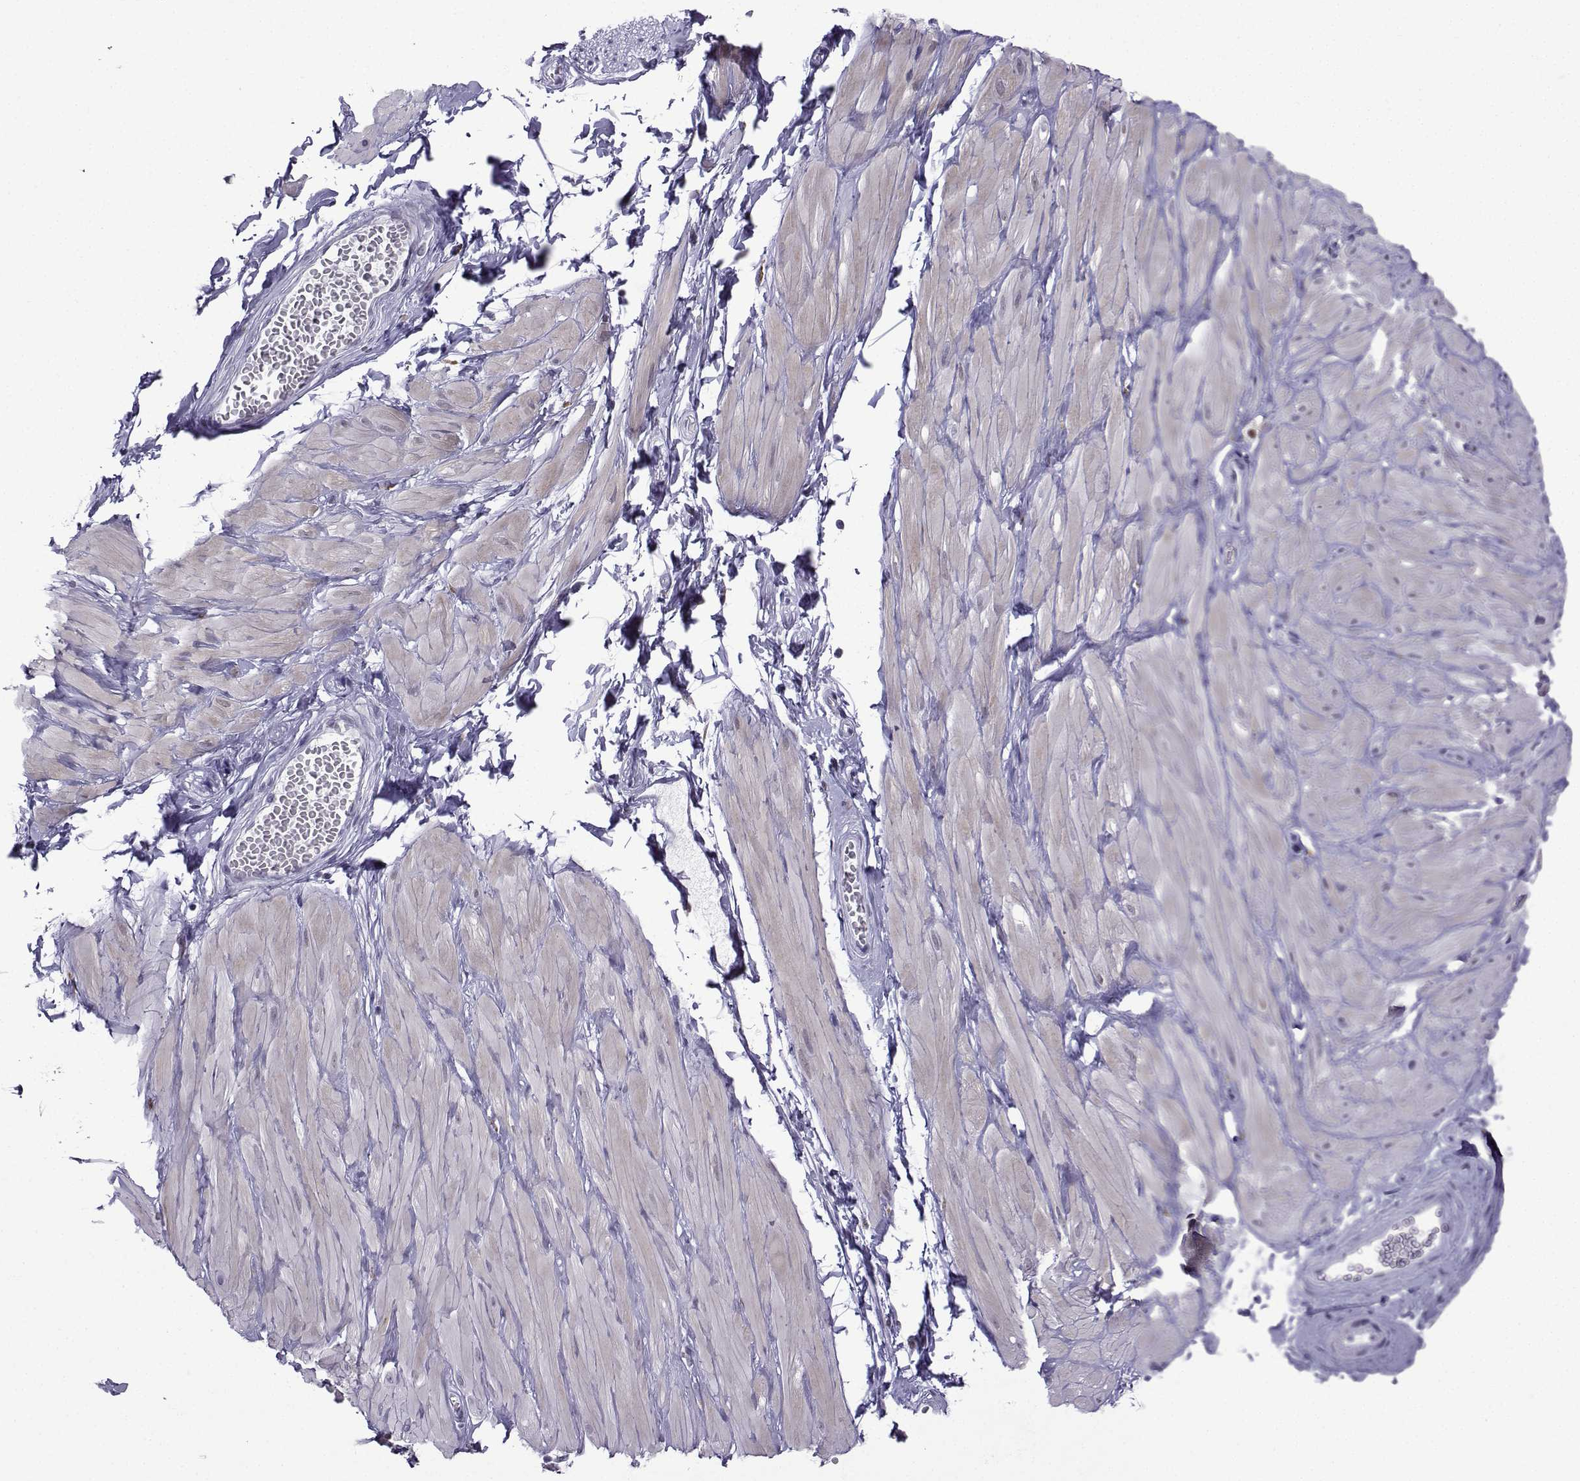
{"staining": {"intensity": "negative", "quantity": "none", "location": "none"}, "tissue": "adipose tissue", "cell_type": "Adipocytes", "image_type": "normal", "snomed": [{"axis": "morphology", "description": "Normal tissue, NOS"}, {"axis": "topography", "description": "Smooth muscle"}, {"axis": "topography", "description": "Peripheral nerve tissue"}], "caption": "High magnification brightfield microscopy of unremarkable adipose tissue stained with DAB (brown) and counterstained with hematoxylin (blue): adipocytes show no significant expression.", "gene": "HTR7", "patient": {"sex": "male", "age": 22}}